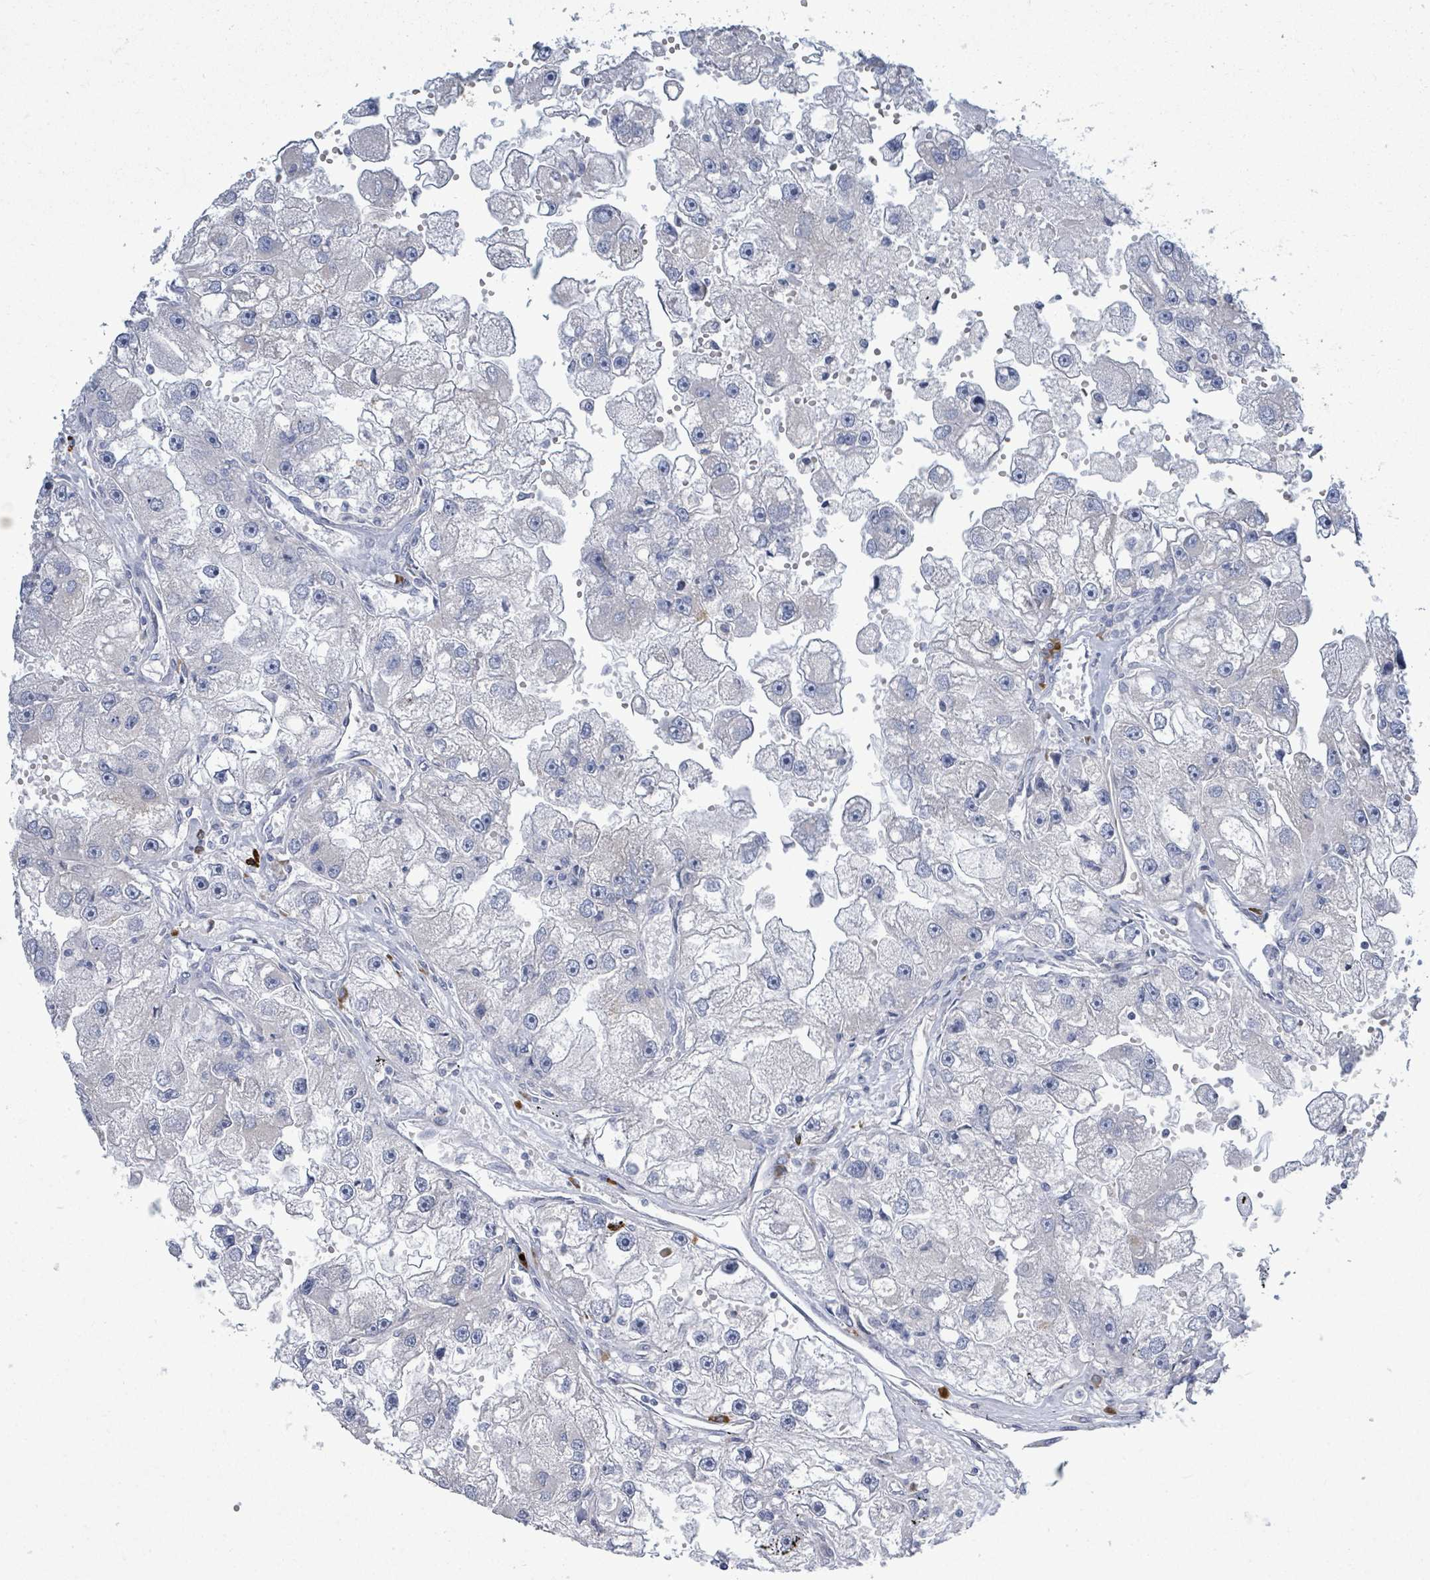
{"staining": {"intensity": "negative", "quantity": "none", "location": "none"}, "tissue": "renal cancer", "cell_type": "Tumor cells", "image_type": "cancer", "snomed": [{"axis": "morphology", "description": "Adenocarcinoma, NOS"}, {"axis": "topography", "description": "Kidney"}], "caption": "IHC image of renal adenocarcinoma stained for a protein (brown), which demonstrates no expression in tumor cells.", "gene": "SIRPB1", "patient": {"sex": "male", "age": 63}}